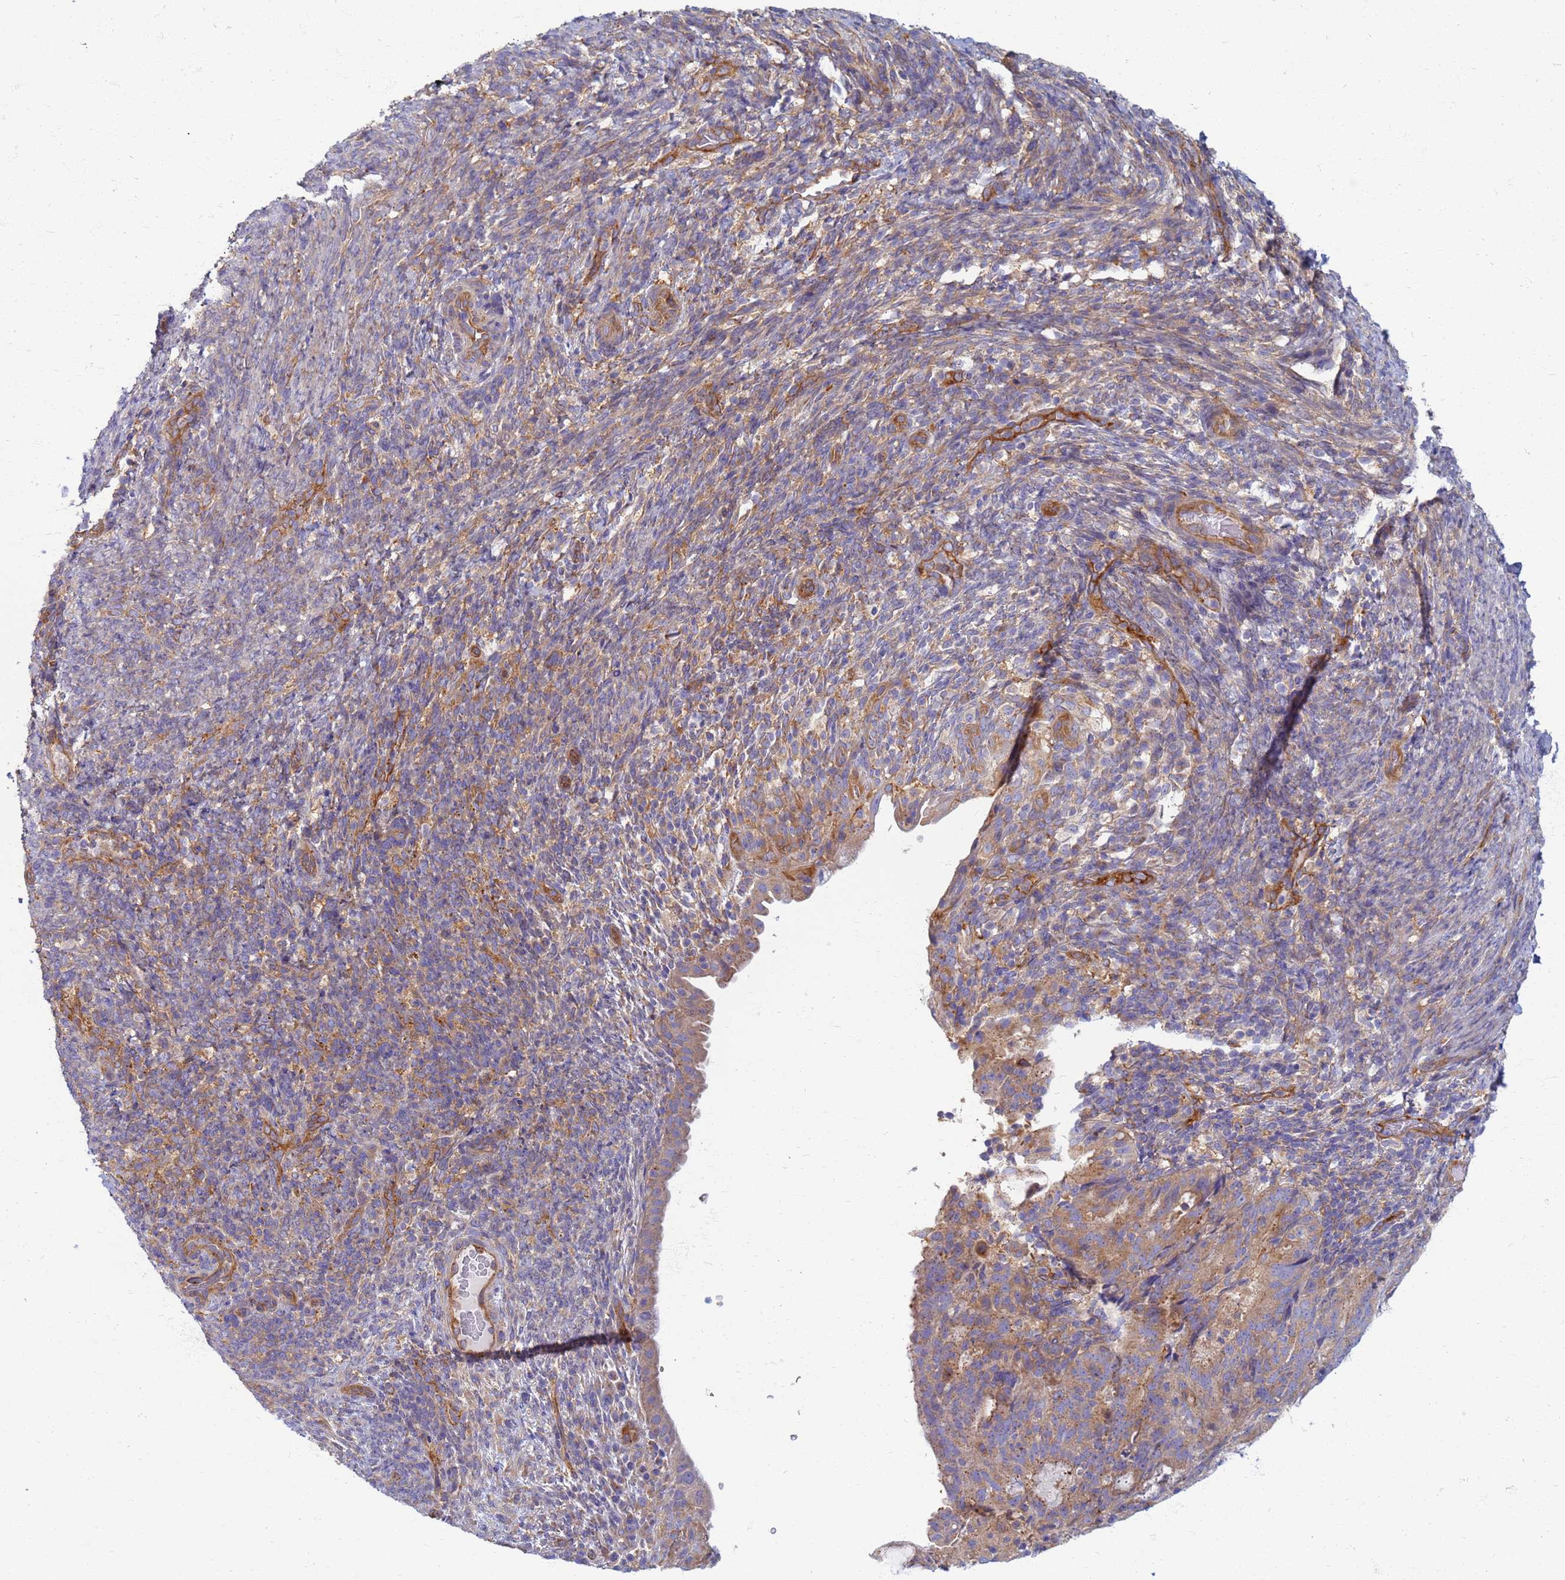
{"staining": {"intensity": "moderate", "quantity": ">75%", "location": "cytoplasmic/membranous"}, "tissue": "endometrial cancer", "cell_type": "Tumor cells", "image_type": "cancer", "snomed": [{"axis": "morphology", "description": "Adenocarcinoma, NOS"}, {"axis": "topography", "description": "Endometrium"}], "caption": "Human endometrial adenocarcinoma stained for a protein (brown) shows moderate cytoplasmic/membranous positive positivity in approximately >75% of tumor cells.", "gene": "EEA1", "patient": {"sex": "female", "age": 70}}